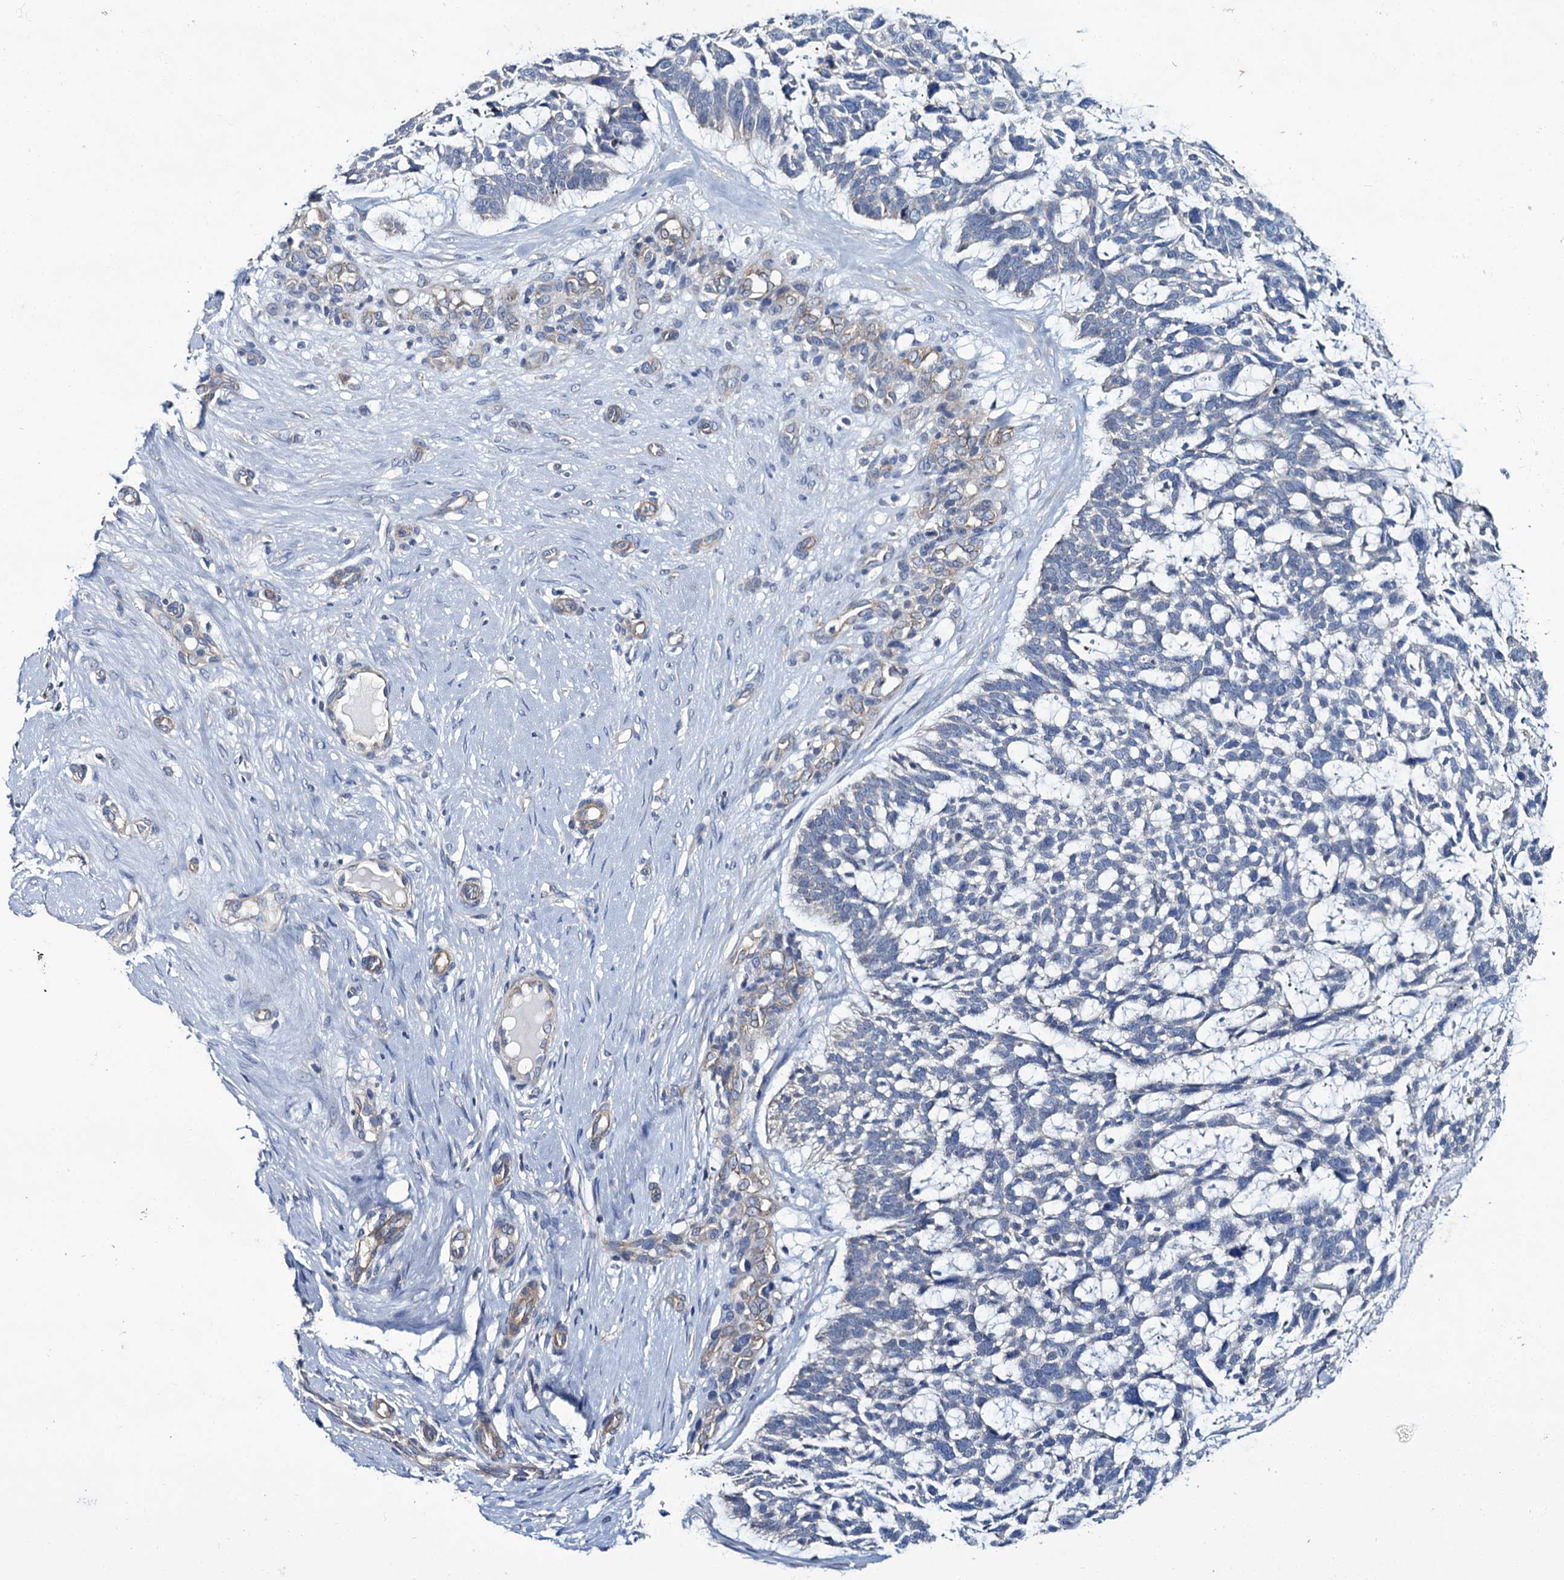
{"staining": {"intensity": "negative", "quantity": "none", "location": "none"}, "tissue": "skin cancer", "cell_type": "Tumor cells", "image_type": "cancer", "snomed": [{"axis": "morphology", "description": "Basal cell carcinoma"}, {"axis": "topography", "description": "Skin"}], "caption": "Basal cell carcinoma (skin) stained for a protein using immunohistochemistry (IHC) demonstrates no staining tumor cells.", "gene": "CEP295", "patient": {"sex": "male", "age": 88}}